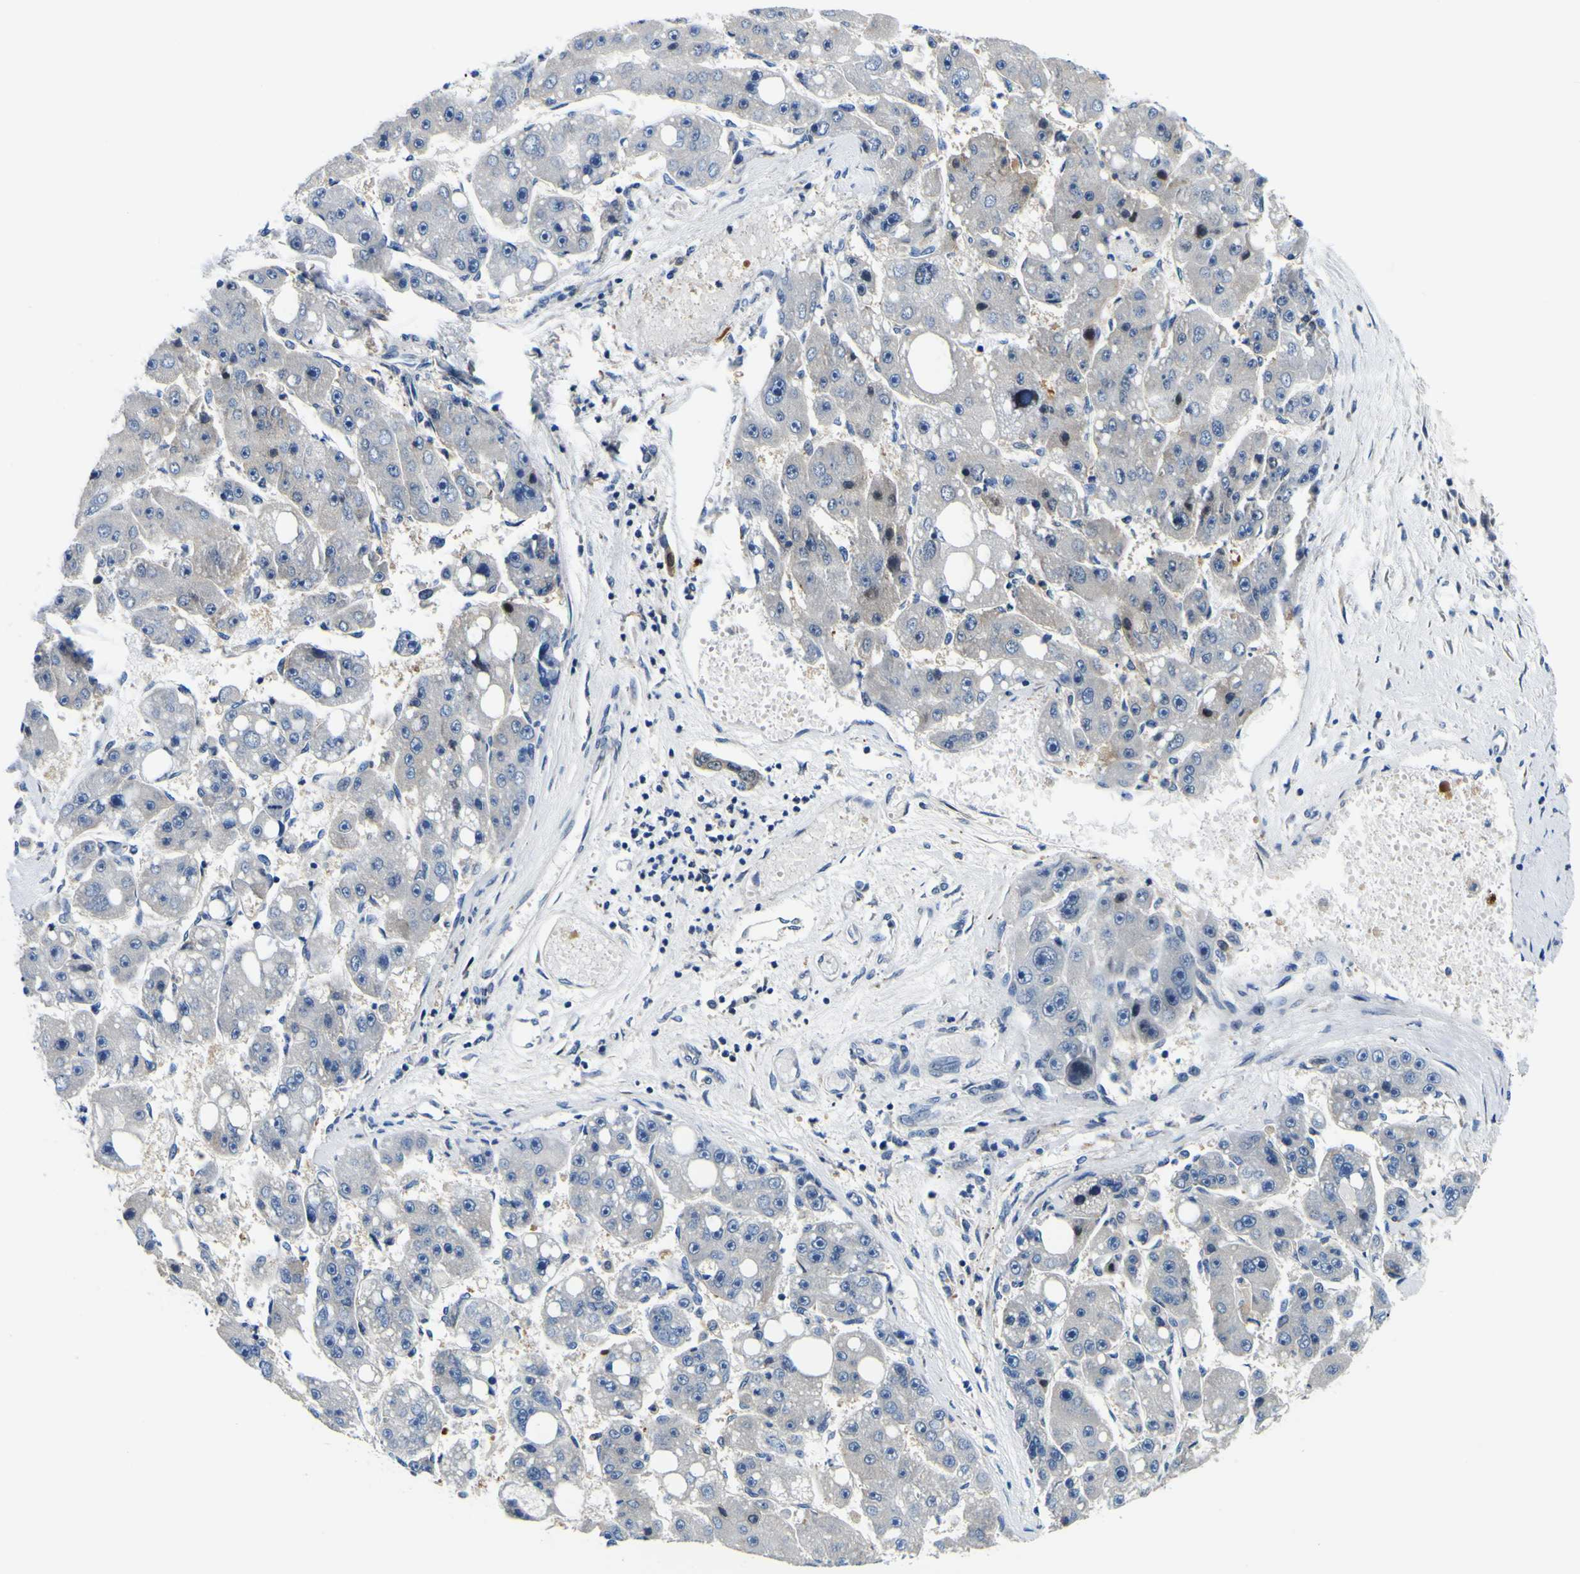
{"staining": {"intensity": "negative", "quantity": "none", "location": "none"}, "tissue": "liver cancer", "cell_type": "Tumor cells", "image_type": "cancer", "snomed": [{"axis": "morphology", "description": "Carcinoma, Hepatocellular, NOS"}, {"axis": "topography", "description": "Liver"}], "caption": "Immunohistochemical staining of human liver cancer (hepatocellular carcinoma) demonstrates no significant expression in tumor cells.", "gene": "NLRP3", "patient": {"sex": "female", "age": 61}}